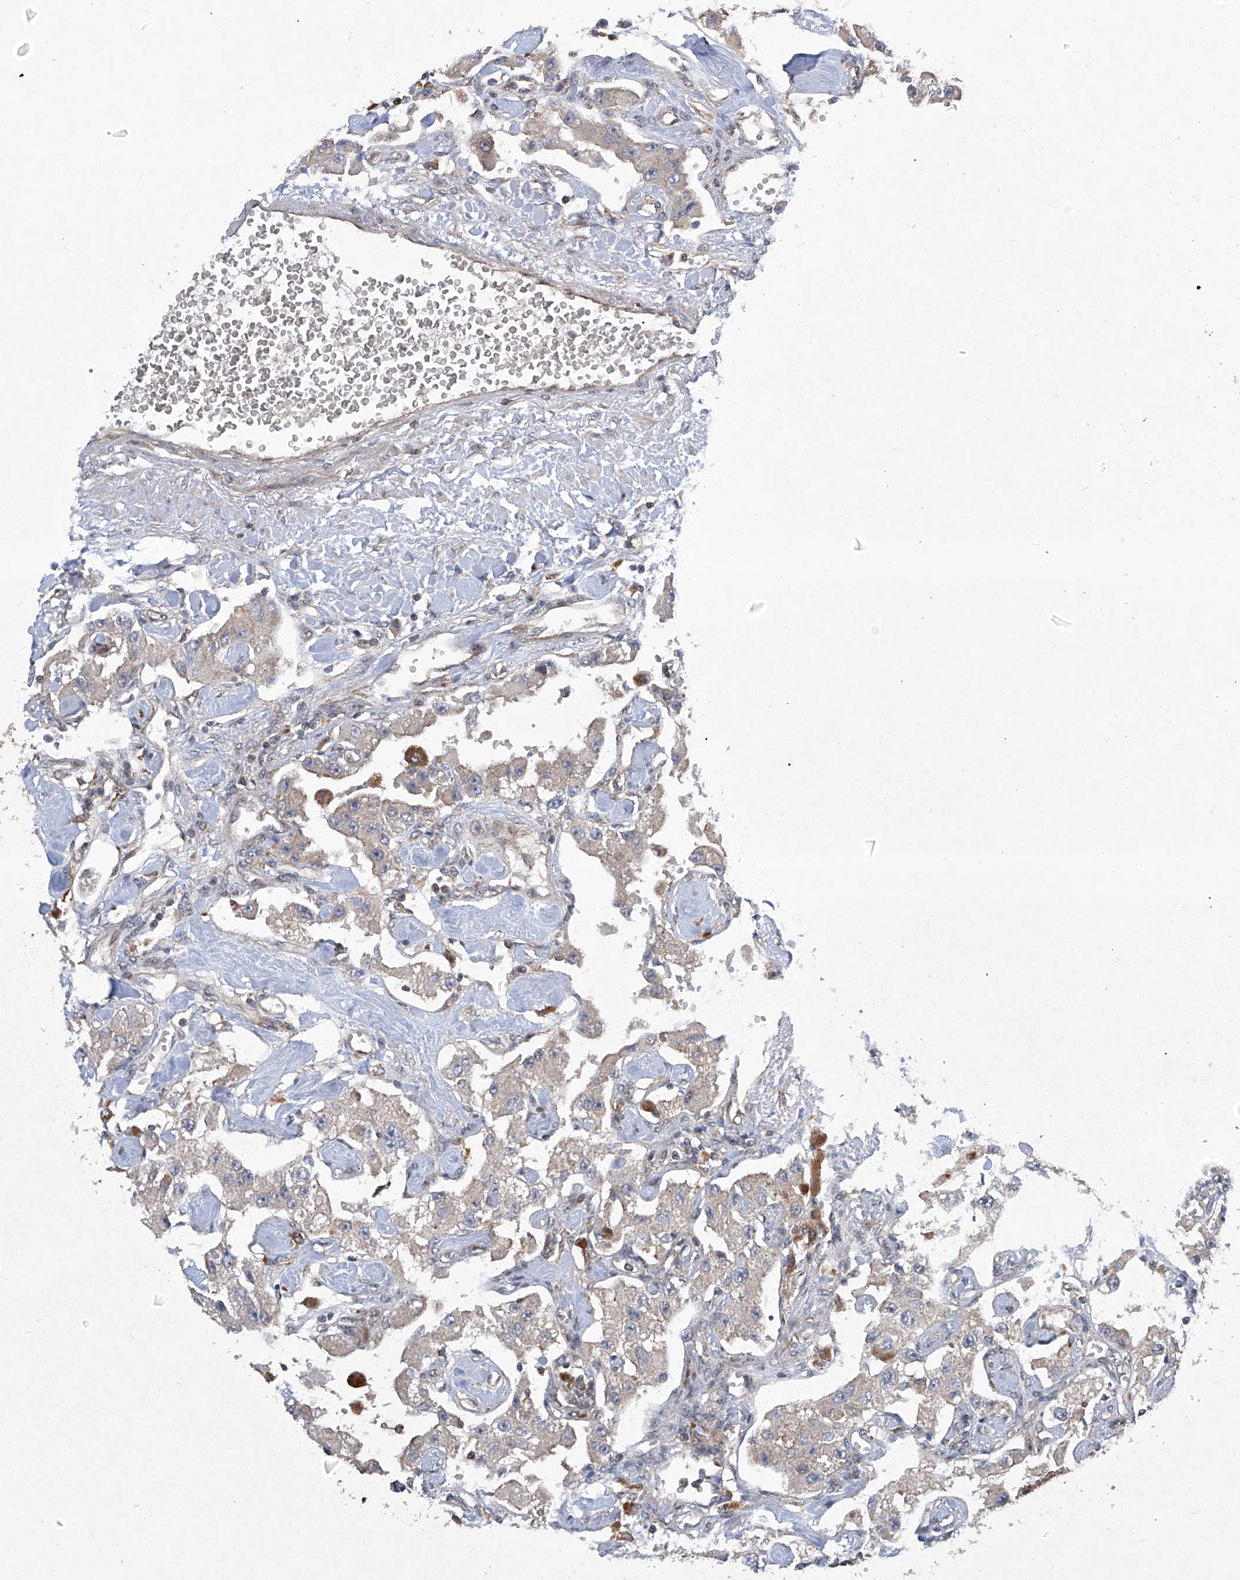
{"staining": {"intensity": "negative", "quantity": "none", "location": "none"}, "tissue": "carcinoid", "cell_type": "Tumor cells", "image_type": "cancer", "snomed": [{"axis": "morphology", "description": "Carcinoid, malignant, NOS"}, {"axis": "topography", "description": "Pancreas"}], "caption": "High magnification brightfield microscopy of carcinoid stained with DAB (3,3'-diaminobenzidine) (brown) and counterstained with hematoxylin (blue): tumor cells show no significant staining.", "gene": "CISH", "patient": {"sex": "male", "age": 41}}